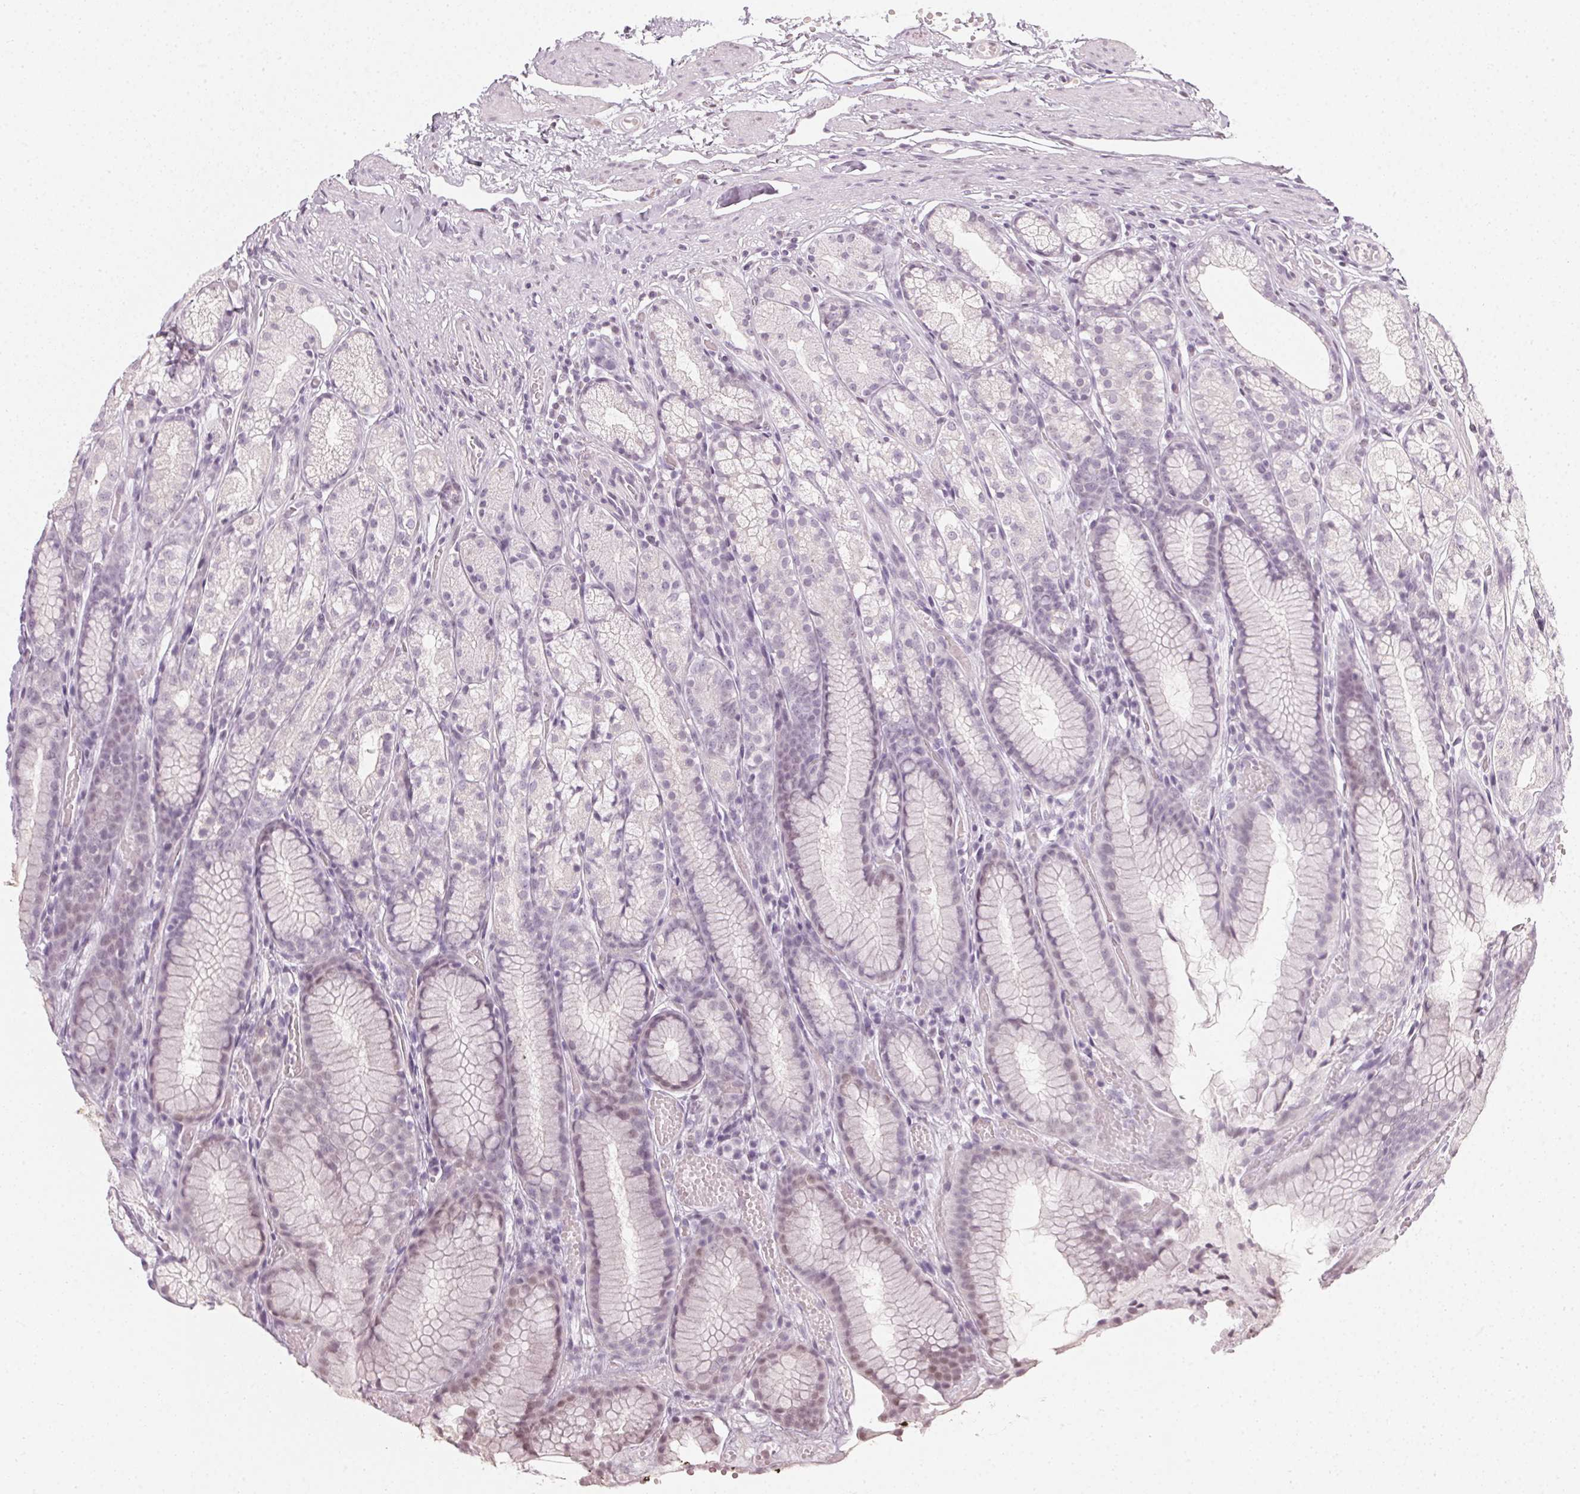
{"staining": {"intensity": "weak", "quantity": "<25%", "location": "nuclear"}, "tissue": "stomach", "cell_type": "Glandular cells", "image_type": "normal", "snomed": [{"axis": "morphology", "description": "Normal tissue, NOS"}, {"axis": "topography", "description": "Stomach"}], "caption": "High power microscopy micrograph of an immunohistochemistry image of normal stomach, revealing no significant expression in glandular cells.", "gene": "DNAJC6", "patient": {"sex": "male", "age": 70}}